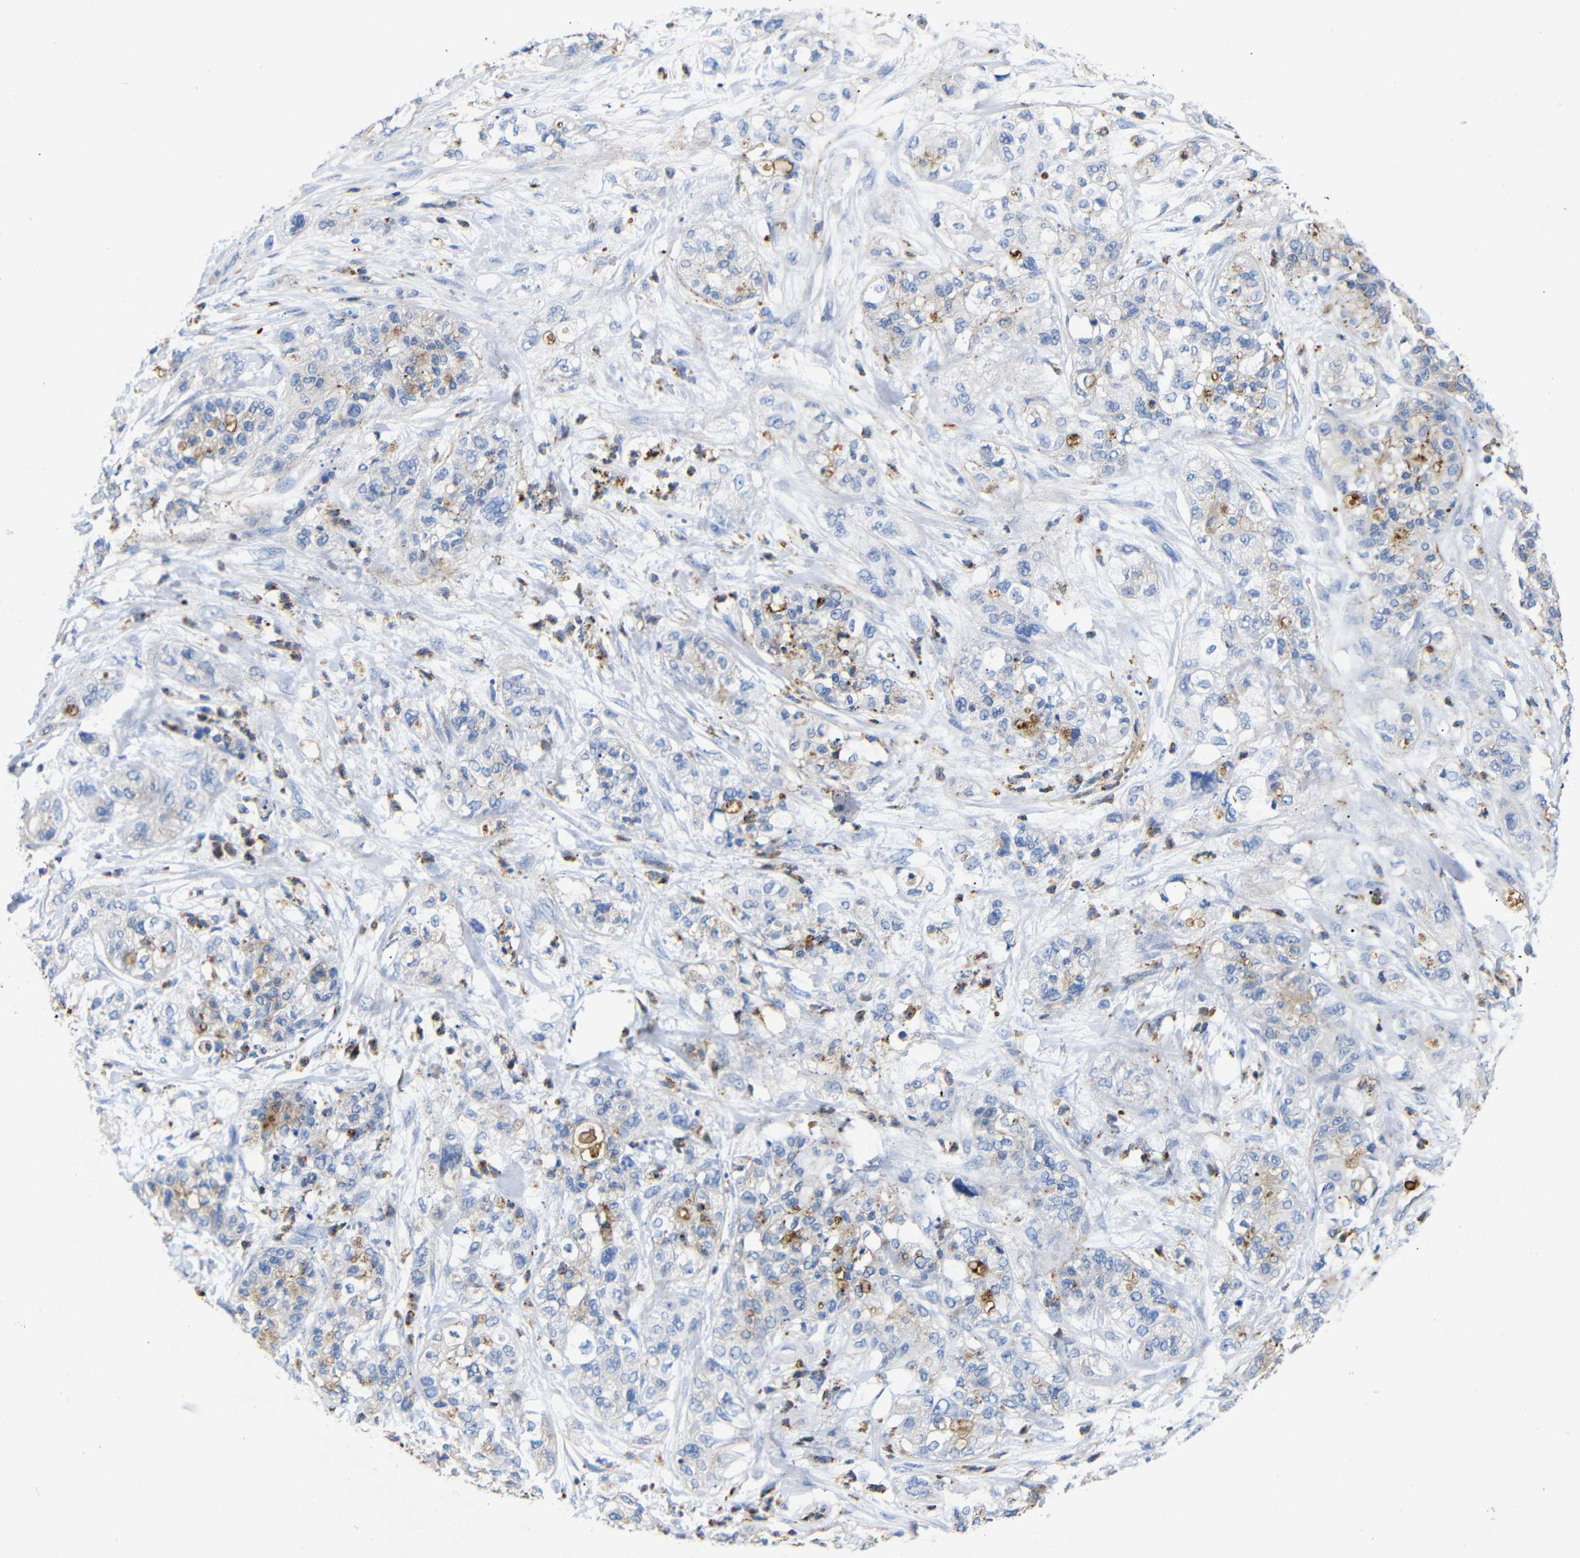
{"staining": {"intensity": "moderate", "quantity": "<25%", "location": "cytoplasmic/membranous"}, "tissue": "pancreatic cancer", "cell_type": "Tumor cells", "image_type": "cancer", "snomed": [{"axis": "morphology", "description": "Adenocarcinoma, NOS"}, {"axis": "topography", "description": "Pancreas"}], "caption": "Protein expression analysis of human pancreatic cancer (adenocarcinoma) reveals moderate cytoplasmic/membranous staining in about <25% of tumor cells.", "gene": "SDCBP", "patient": {"sex": "female", "age": 78}}